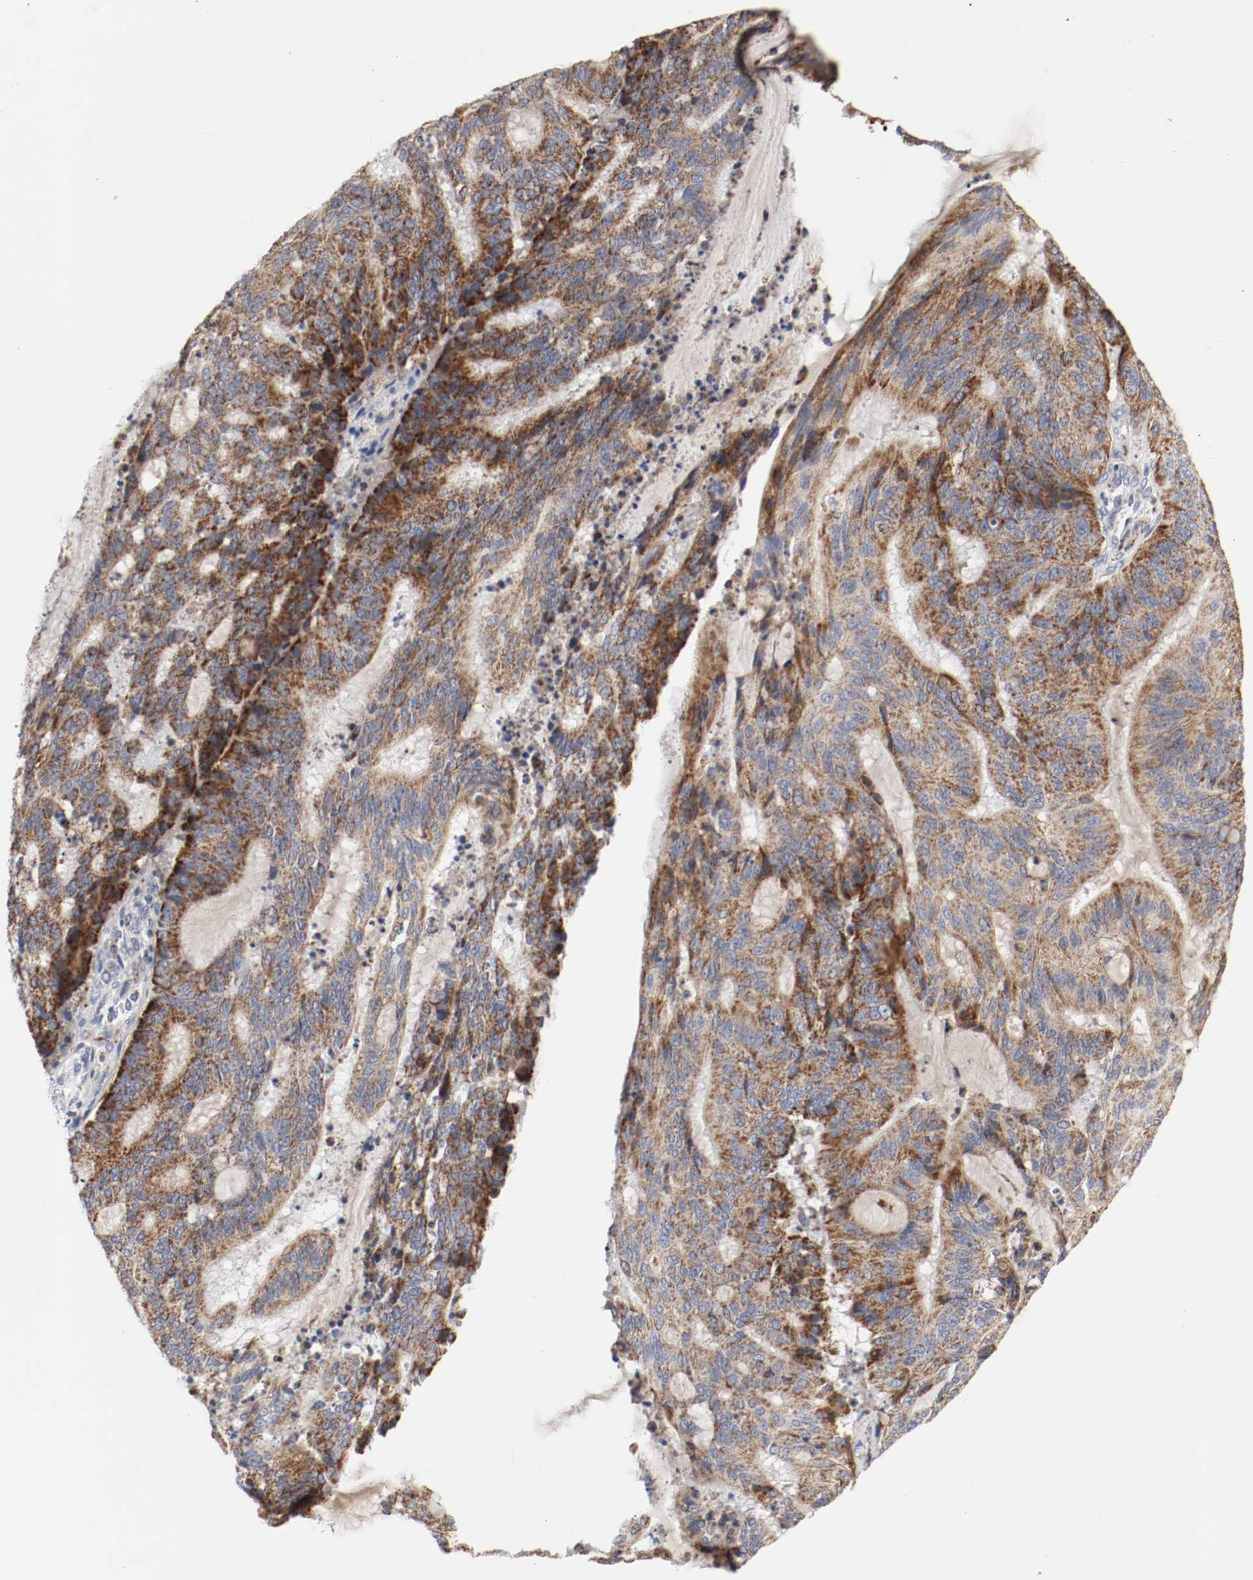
{"staining": {"intensity": "strong", "quantity": ">75%", "location": "cytoplasmic/membranous"}, "tissue": "liver cancer", "cell_type": "Tumor cells", "image_type": "cancer", "snomed": [{"axis": "morphology", "description": "Cholangiocarcinoma"}, {"axis": "topography", "description": "Liver"}], "caption": "Liver cancer (cholangiocarcinoma) stained with DAB (3,3'-diaminobenzidine) immunohistochemistry (IHC) shows high levels of strong cytoplasmic/membranous staining in approximately >75% of tumor cells. (DAB (3,3'-diaminobenzidine) IHC with brightfield microscopy, high magnification).", "gene": "AFG3L2", "patient": {"sex": "female", "age": 73}}